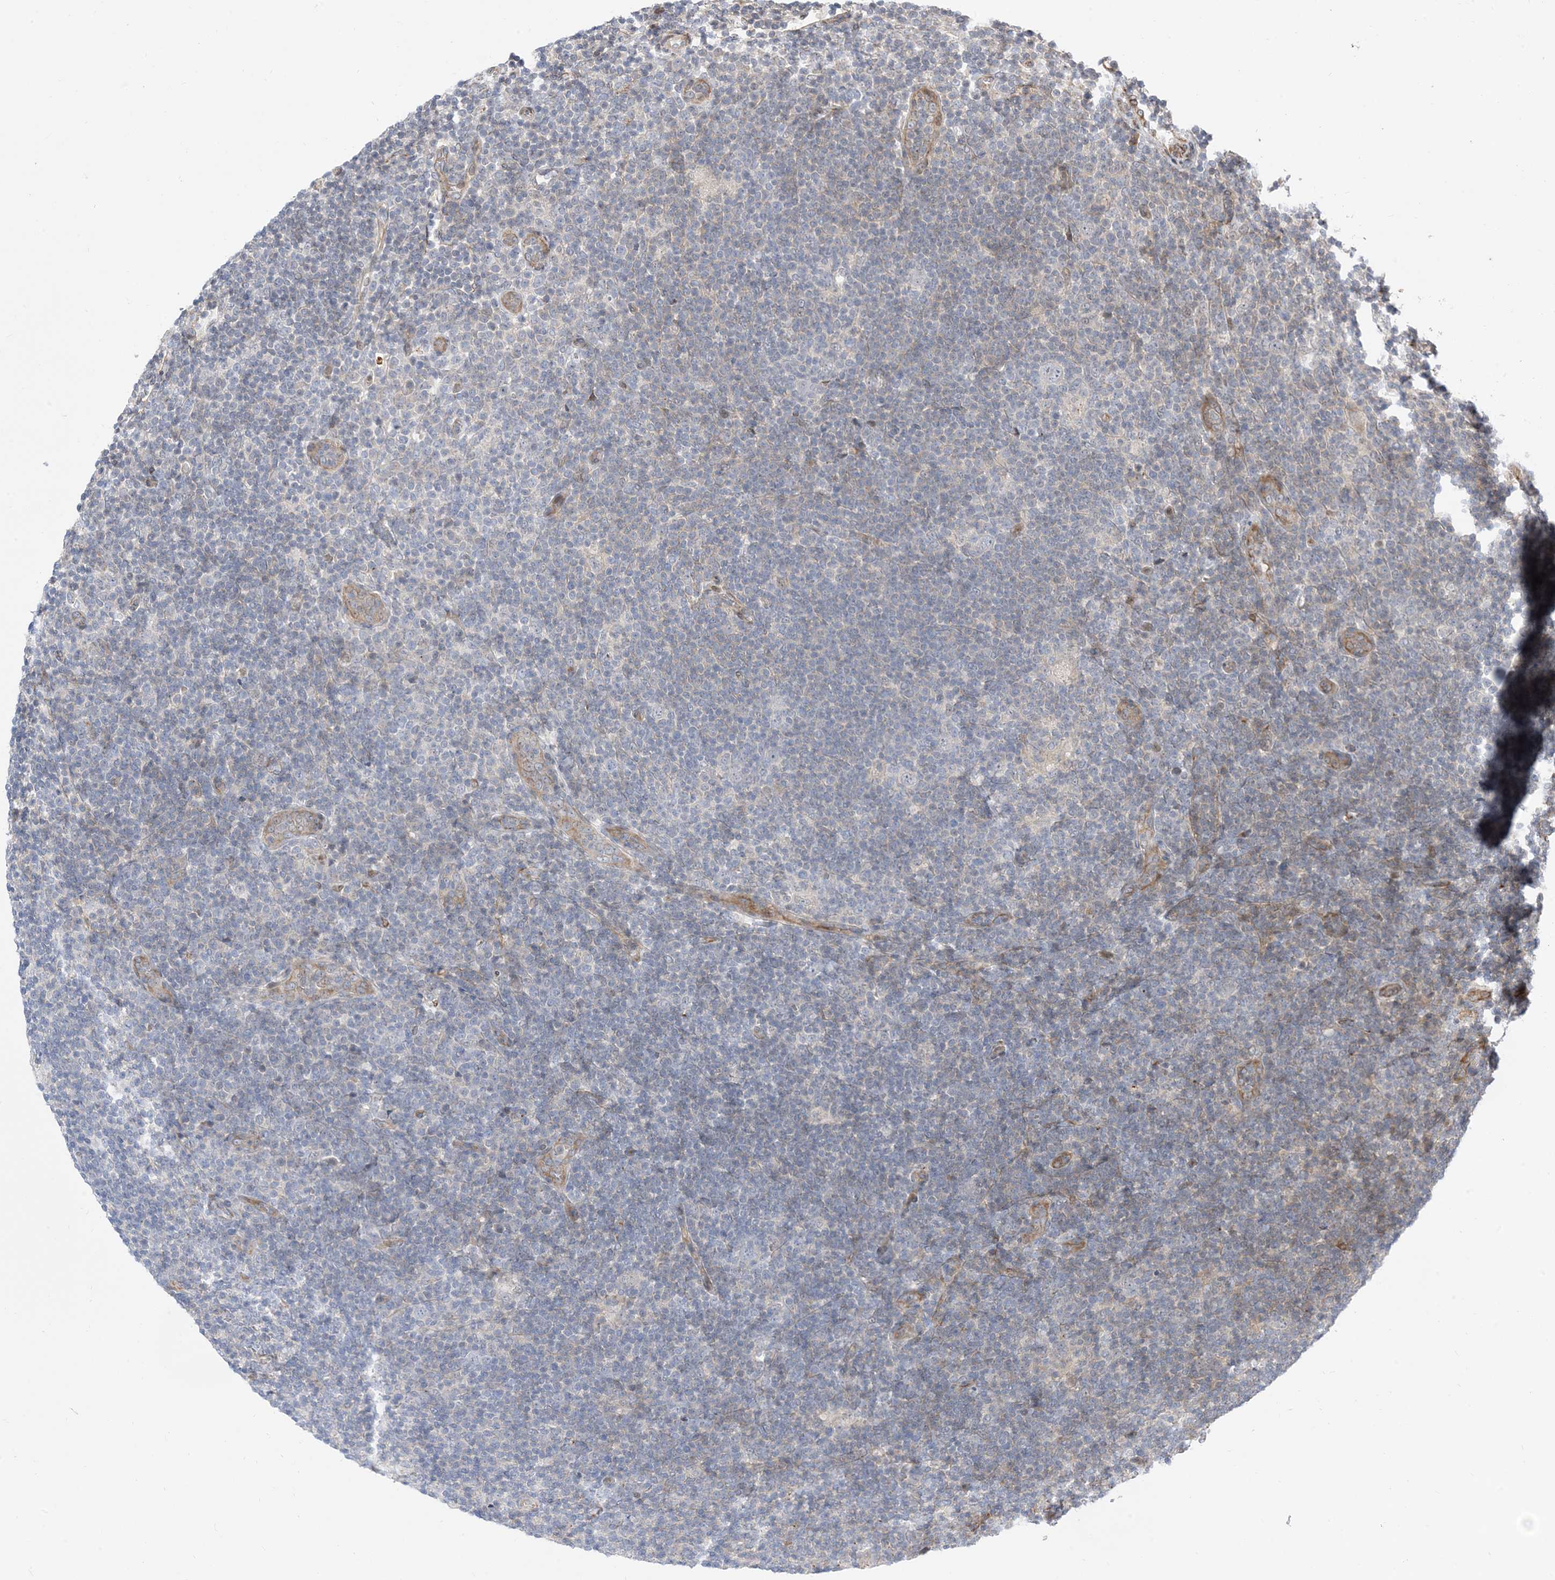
{"staining": {"intensity": "negative", "quantity": "none", "location": "none"}, "tissue": "lymphoma", "cell_type": "Tumor cells", "image_type": "cancer", "snomed": [{"axis": "morphology", "description": "Hodgkin's disease, NOS"}, {"axis": "topography", "description": "Lymph node"}], "caption": "DAB immunohistochemical staining of human Hodgkin's disease reveals no significant staining in tumor cells. Brightfield microscopy of immunohistochemistry (IHC) stained with DAB (3,3'-diaminobenzidine) (brown) and hematoxylin (blue), captured at high magnification.", "gene": "TYSND1", "patient": {"sex": "female", "age": 57}}